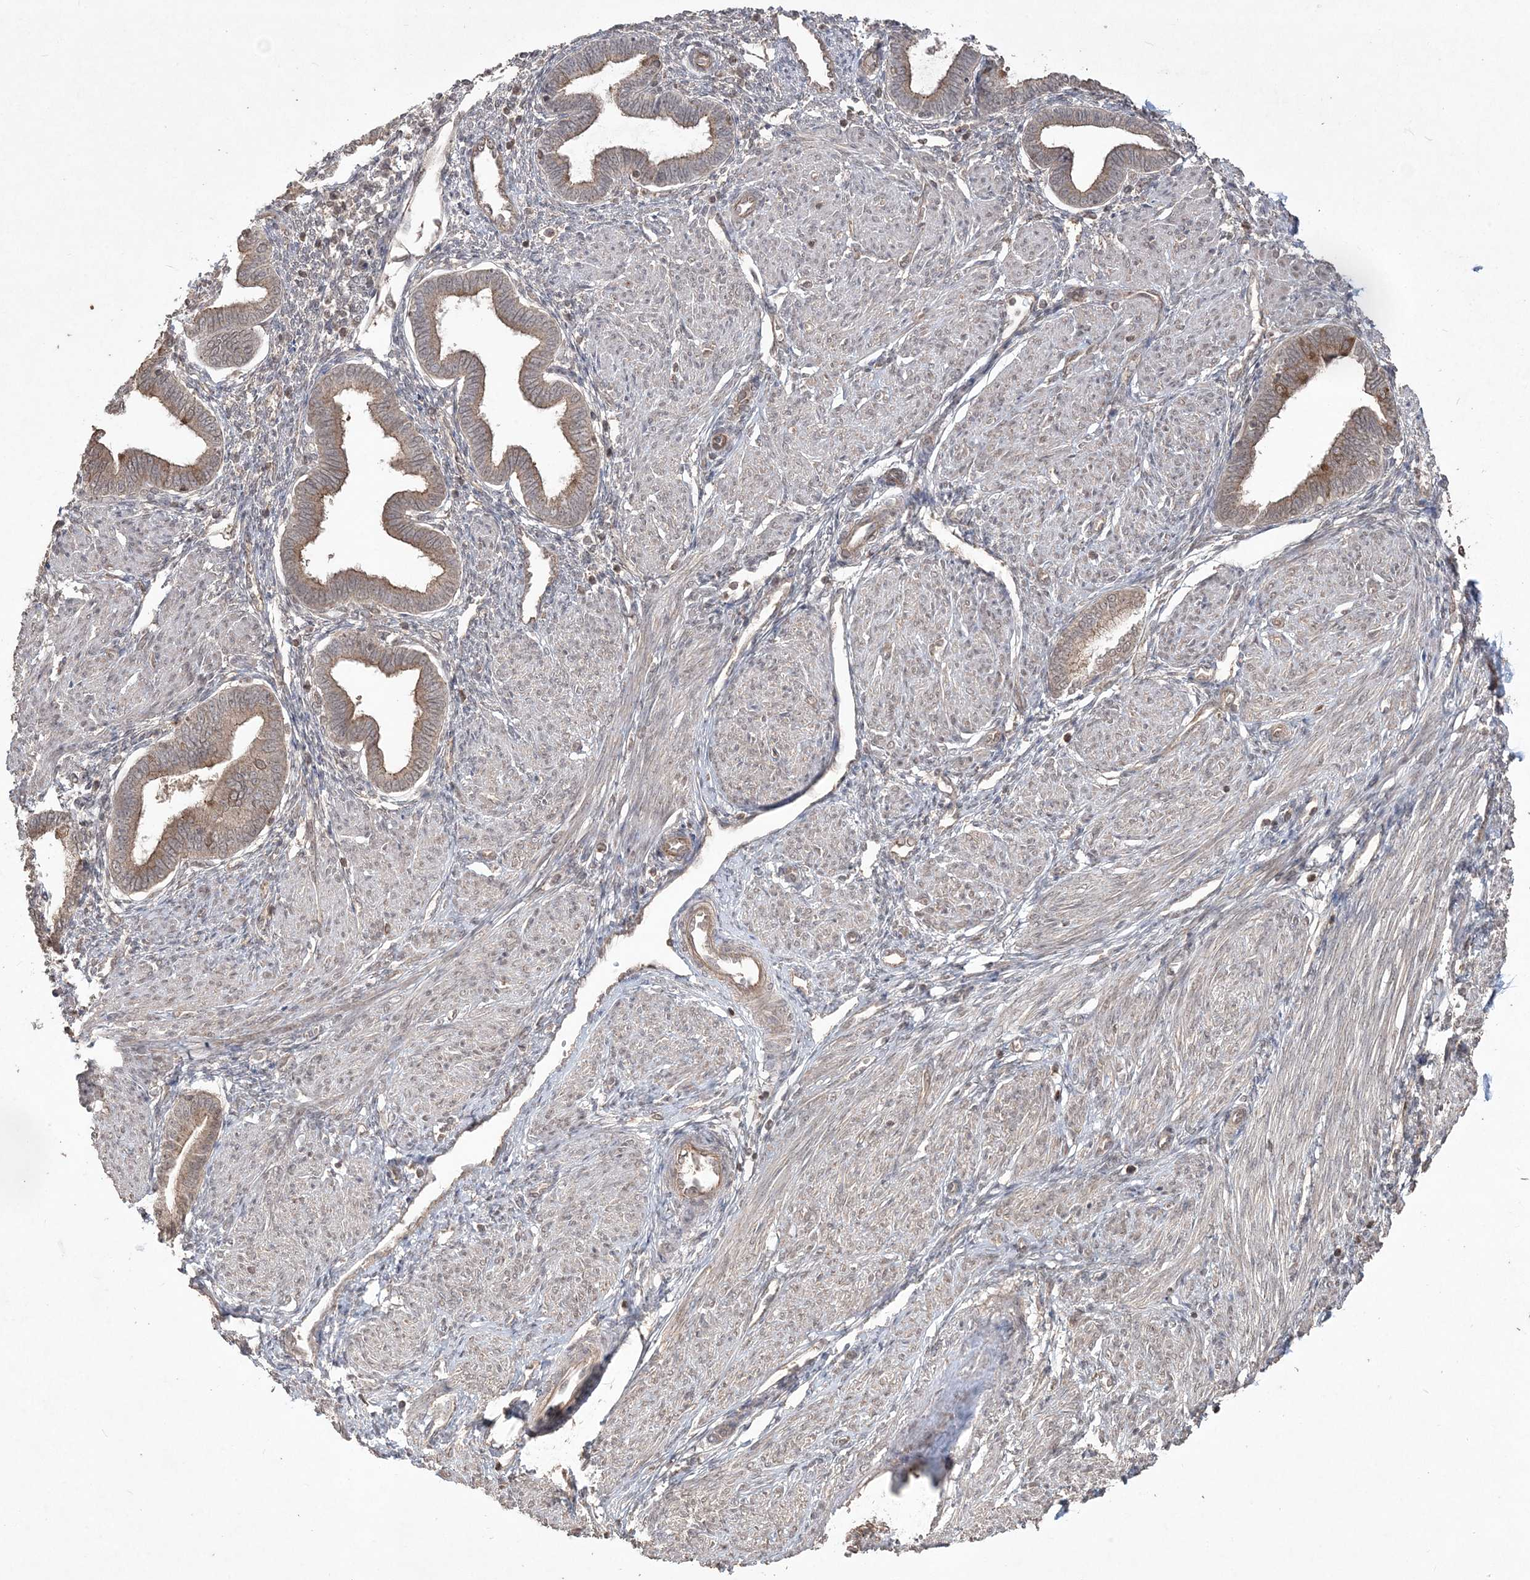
{"staining": {"intensity": "moderate", "quantity": "<25%", "location": "cytoplasmic/membranous,nuclear"}, "tissue": "endometrium", "cell_type": "Cells in endometrial stroma", "image_type": "normal", "snomed": [{"axis": "morphology", "description": "Normal tissue, NOS"}, {"axis": "topography", "description": "Endometrium"}], "caption": "Cells in endometrial stroma reveal moderate cytoplasmic/membranous,nuclear positivity in about <25% of cells in benign endometrium. Using DAB (3,3'-diaminobenzidine) (brown) and hematoxylin (blue) stains, captured at high magnification using brightfield microscopy.", "gene": "EHHADH", "patient": {"sex": "female", "age": 53}}